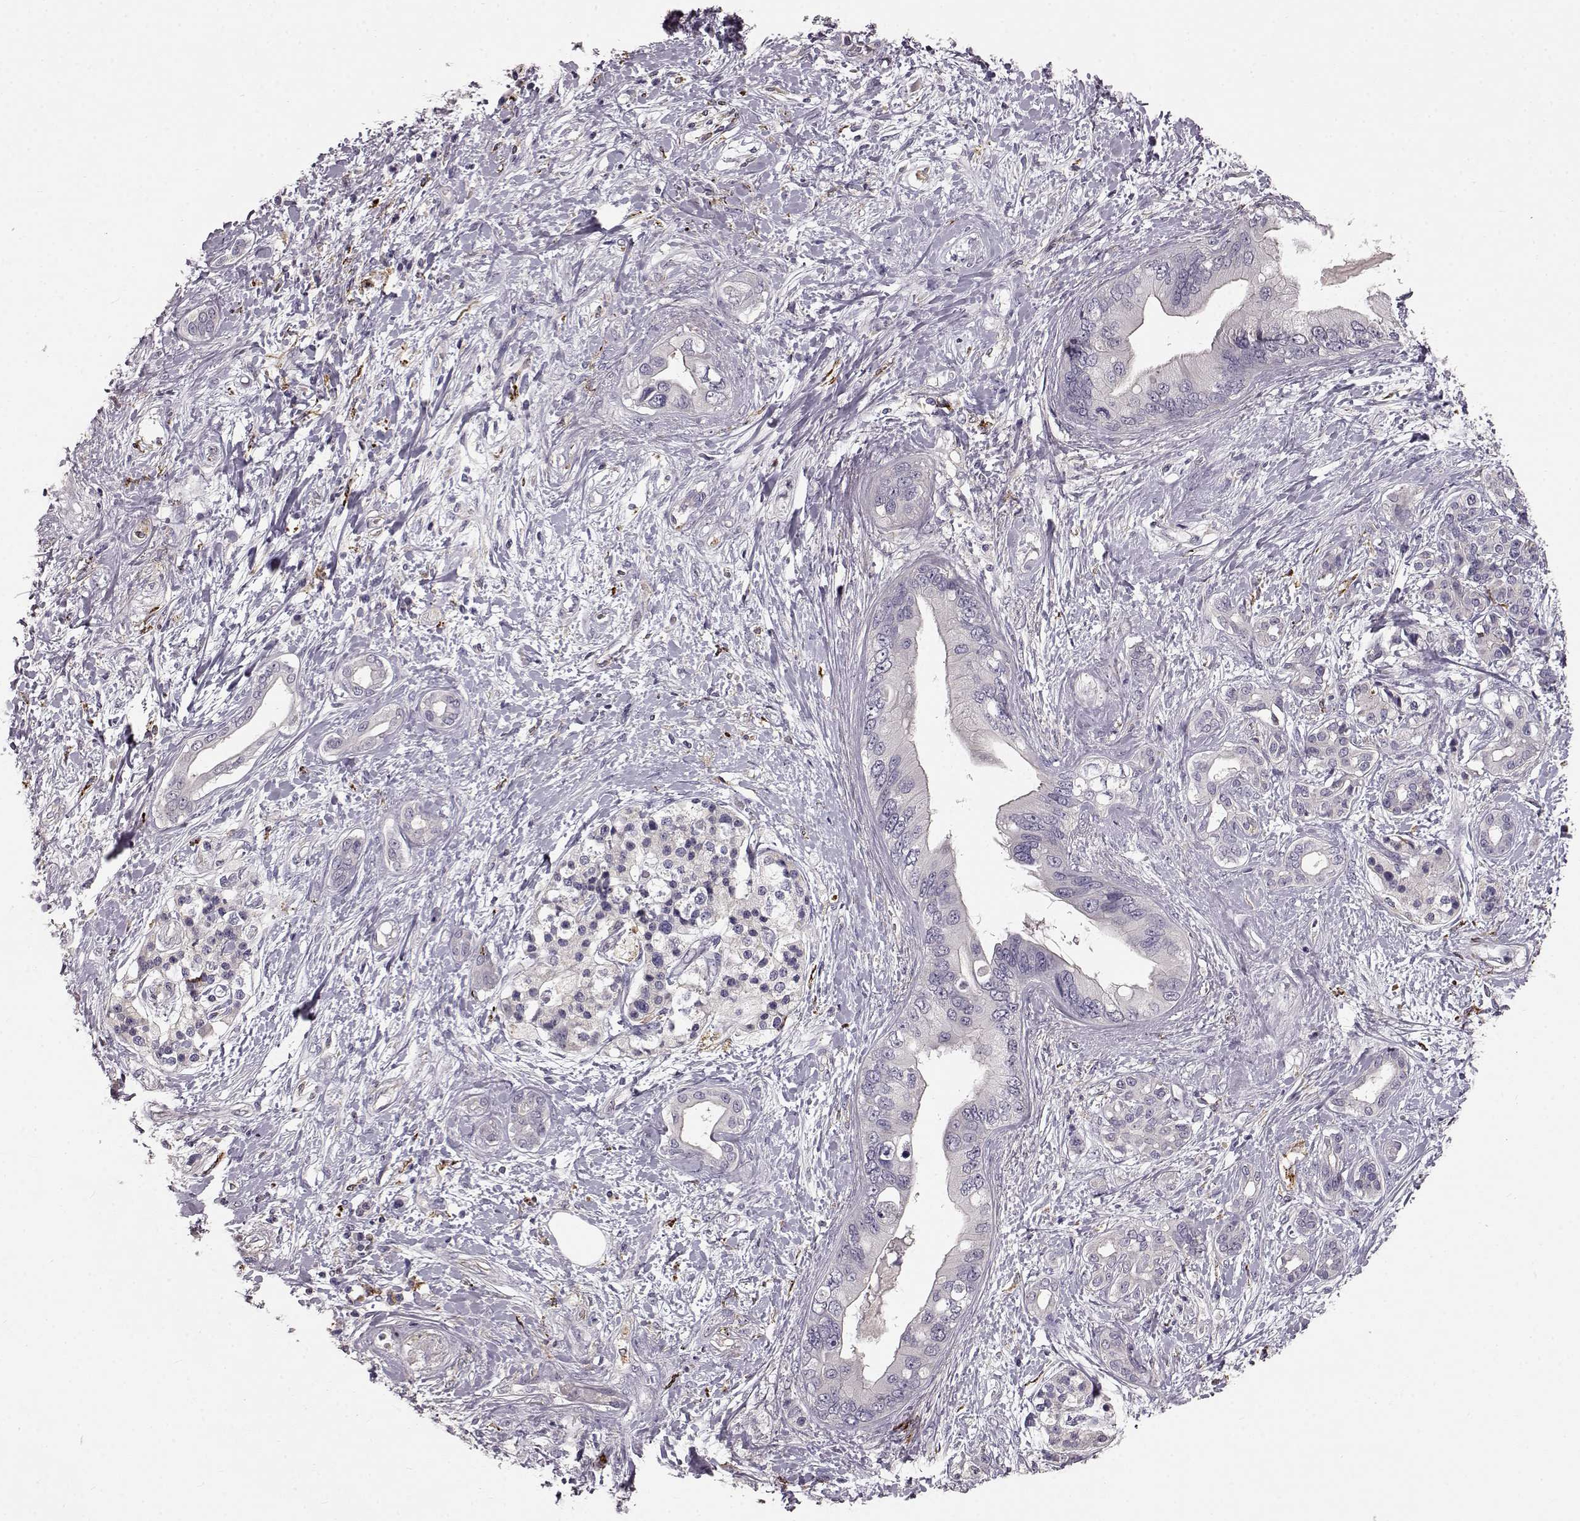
{"staining": {"intensity": "negative", "quantity": "none", "location": "none"}, "tissue": "pancreatic cancer", "cell_type": "Tumor cells", "image_type": "cancer", "snomed": [{"axis": "morphology", "description": "Adenocarcinoma, NOS"}, {"axis": "topography", "description": "Pancreas"}], "caption": "This image is of pancreatic cancer (adenocarcinoma) stained with IHC to label a protein in brown with the nuclei are counter-stained blue. There is no positivity in tumor cells.", "gene": "CCNF", "patient": {"sex": "female", "age": 56}}